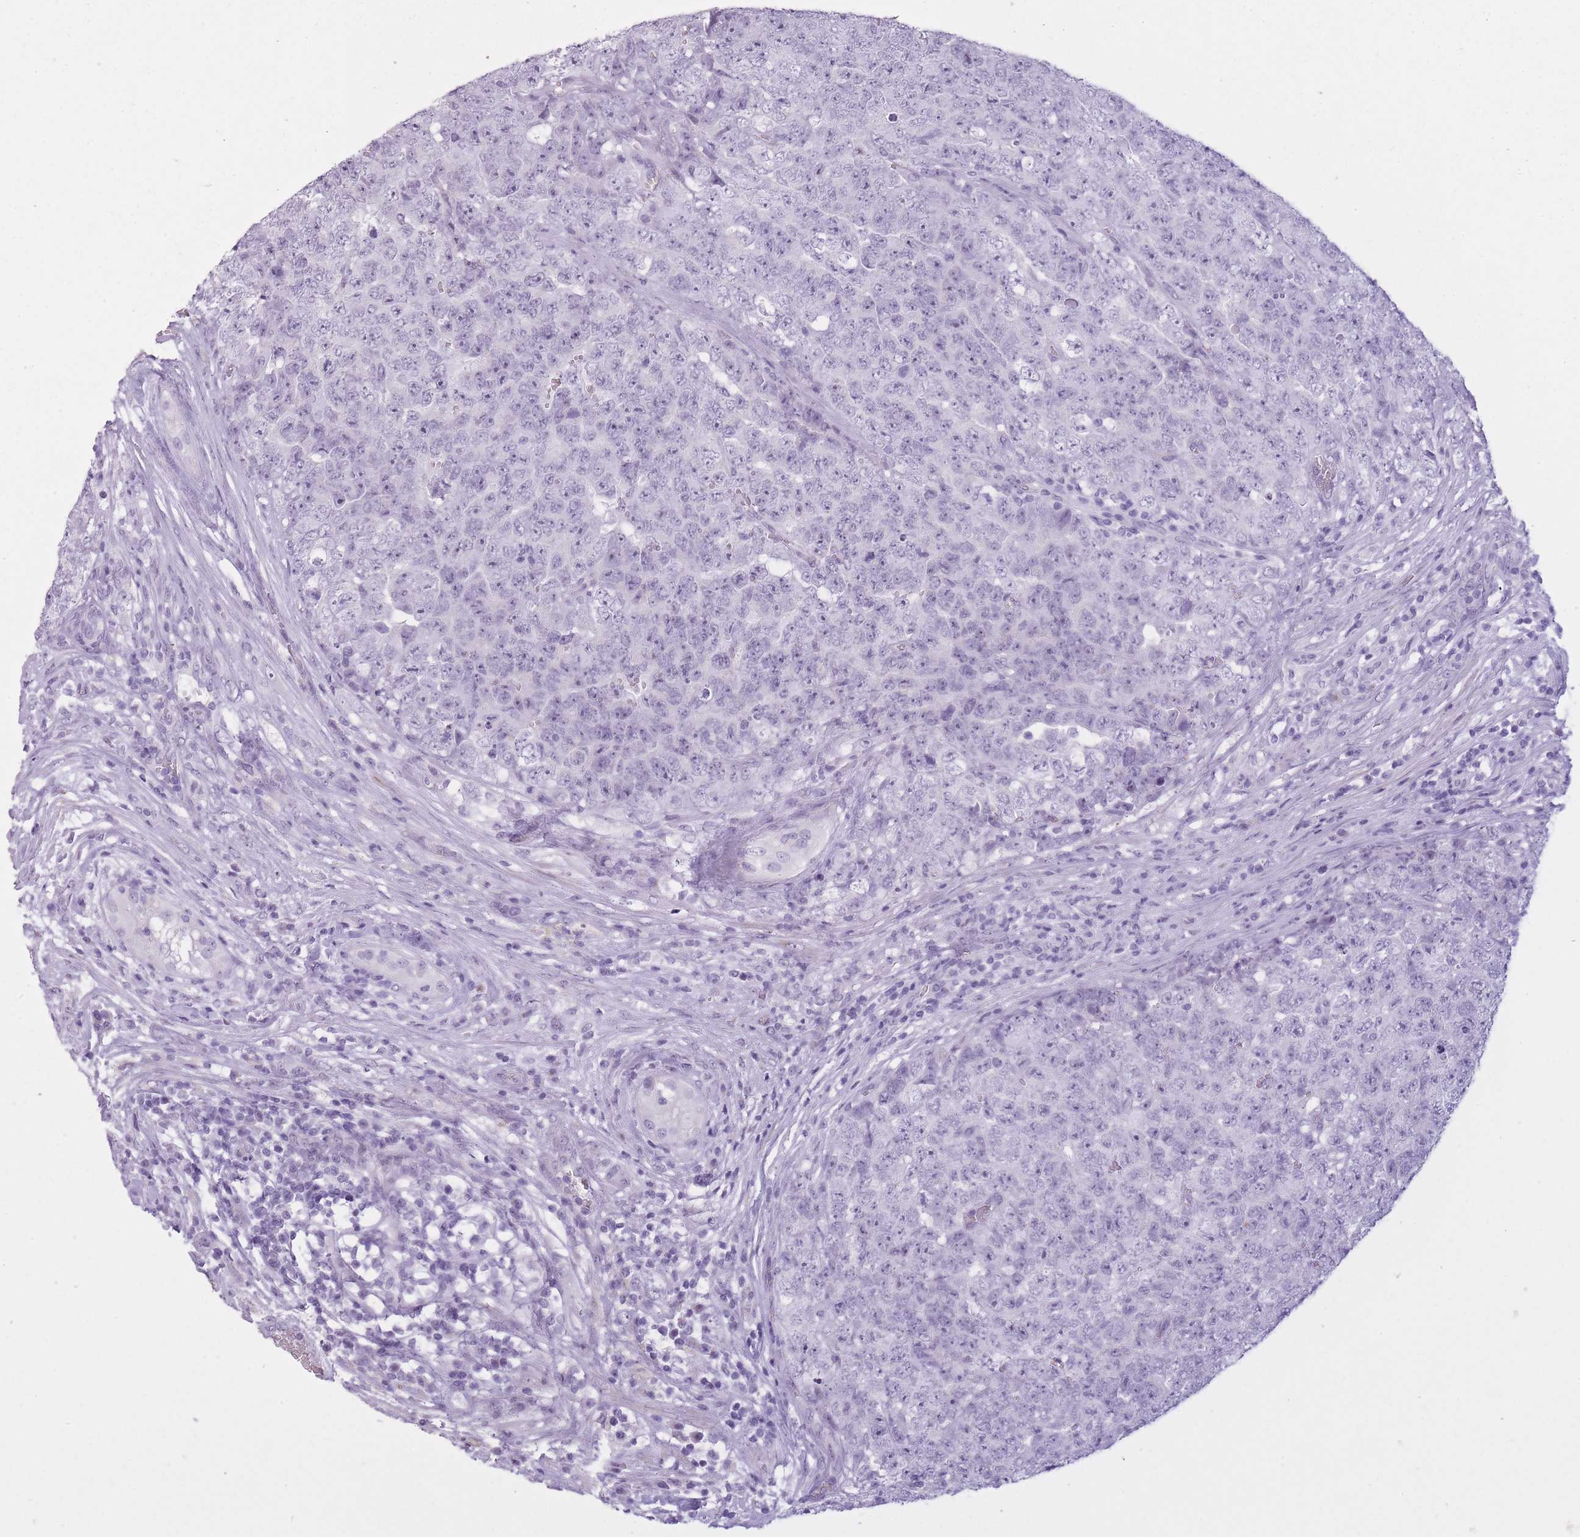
{"staining": {"intensity": "negative", "quantity": "none", "location": "none"}, "tissue": "testis cancer", "cell_type": "Tumor cells", "image_type": "cancer", "snomed": [{"axis": "morphology", "description": "Seminoma, NOS"}, {"axis": "morphology", "description": "Teratoma, malignant, NOS"}, {"axis": "topography", "description": "Testis"}], "caption": "The photomicrograph reveals no significant positivity in tumor cells of teratoma (malignant) (testis).", "gene": "GOLGA6D", "patient": {"sex": "male", "age": 34}}